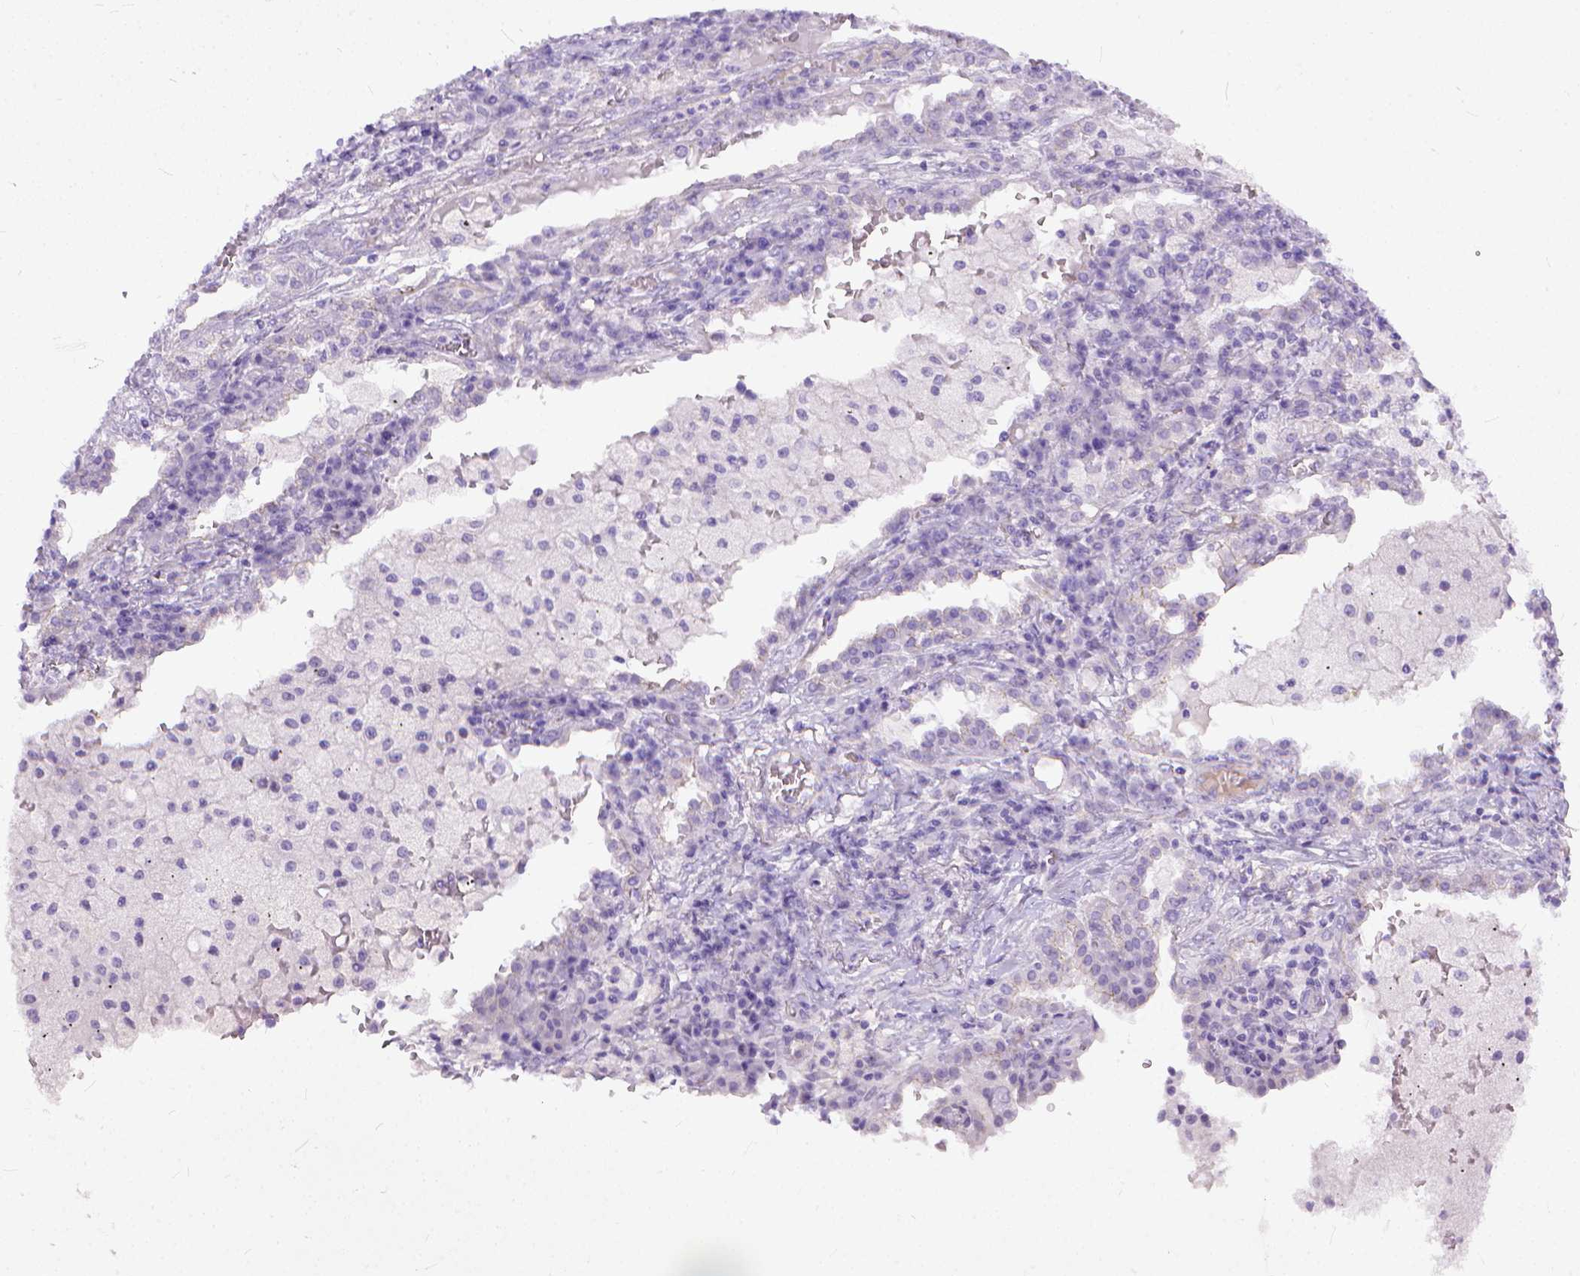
{"staining": {"intensity": "negative", "quantity": "none", "location": "none"}, "tissue": "lung cancer", "cell_type": "Tumor cells", "image_type": "cancer", "snomed": [{"axis": "morphology", "description": "Adenocarcinoma, NOS"}, {"axis": "topography", "description": "Lung"}], "caption": "High power microscopy photomicrograph of an immunohistochemistry (IHC) photomicrograph of lung adenocarcinoma, revealing no significant staining in tumor cells.", "gene": "ADGRF1", "patient": {"sex": "male", "age": 57}}